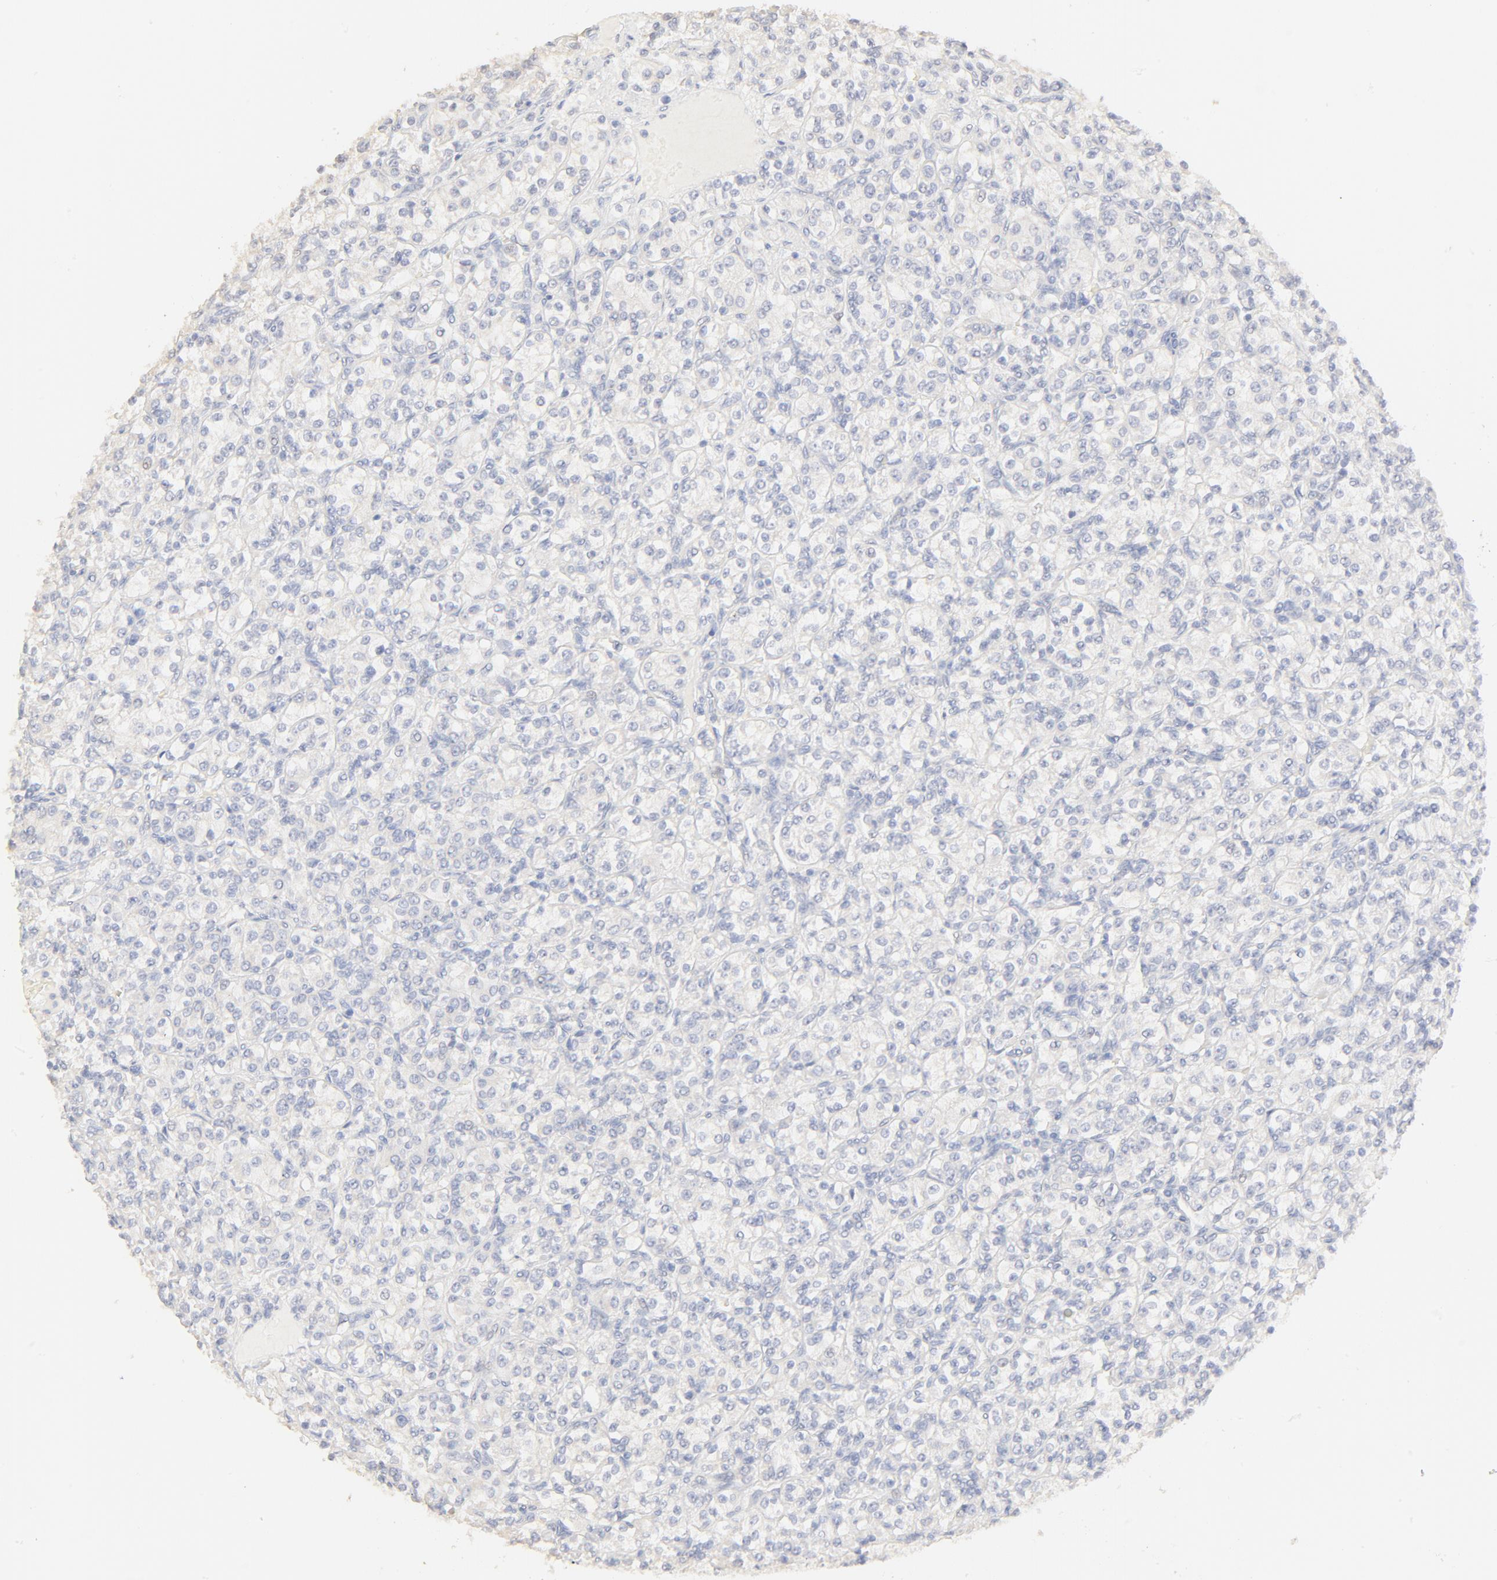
{"staining": {"intensity": "negative", "quantity": "none", "location": "none"}, "tissue": "renal cancer", "cell_type": "Tumor cells", "image_type": "cancer", "snomed": [{"axis": "morphology", "description": "Adenocarcinoma, NOS"}, {"axis": "topography", "description": "Kidney"}], "caption": "Tumor cells are negative for brown protein staining in renal cancer (adenocarcinoma).", "gene": "FCGBP", "patient": {"sex": "male", "age": 77}}